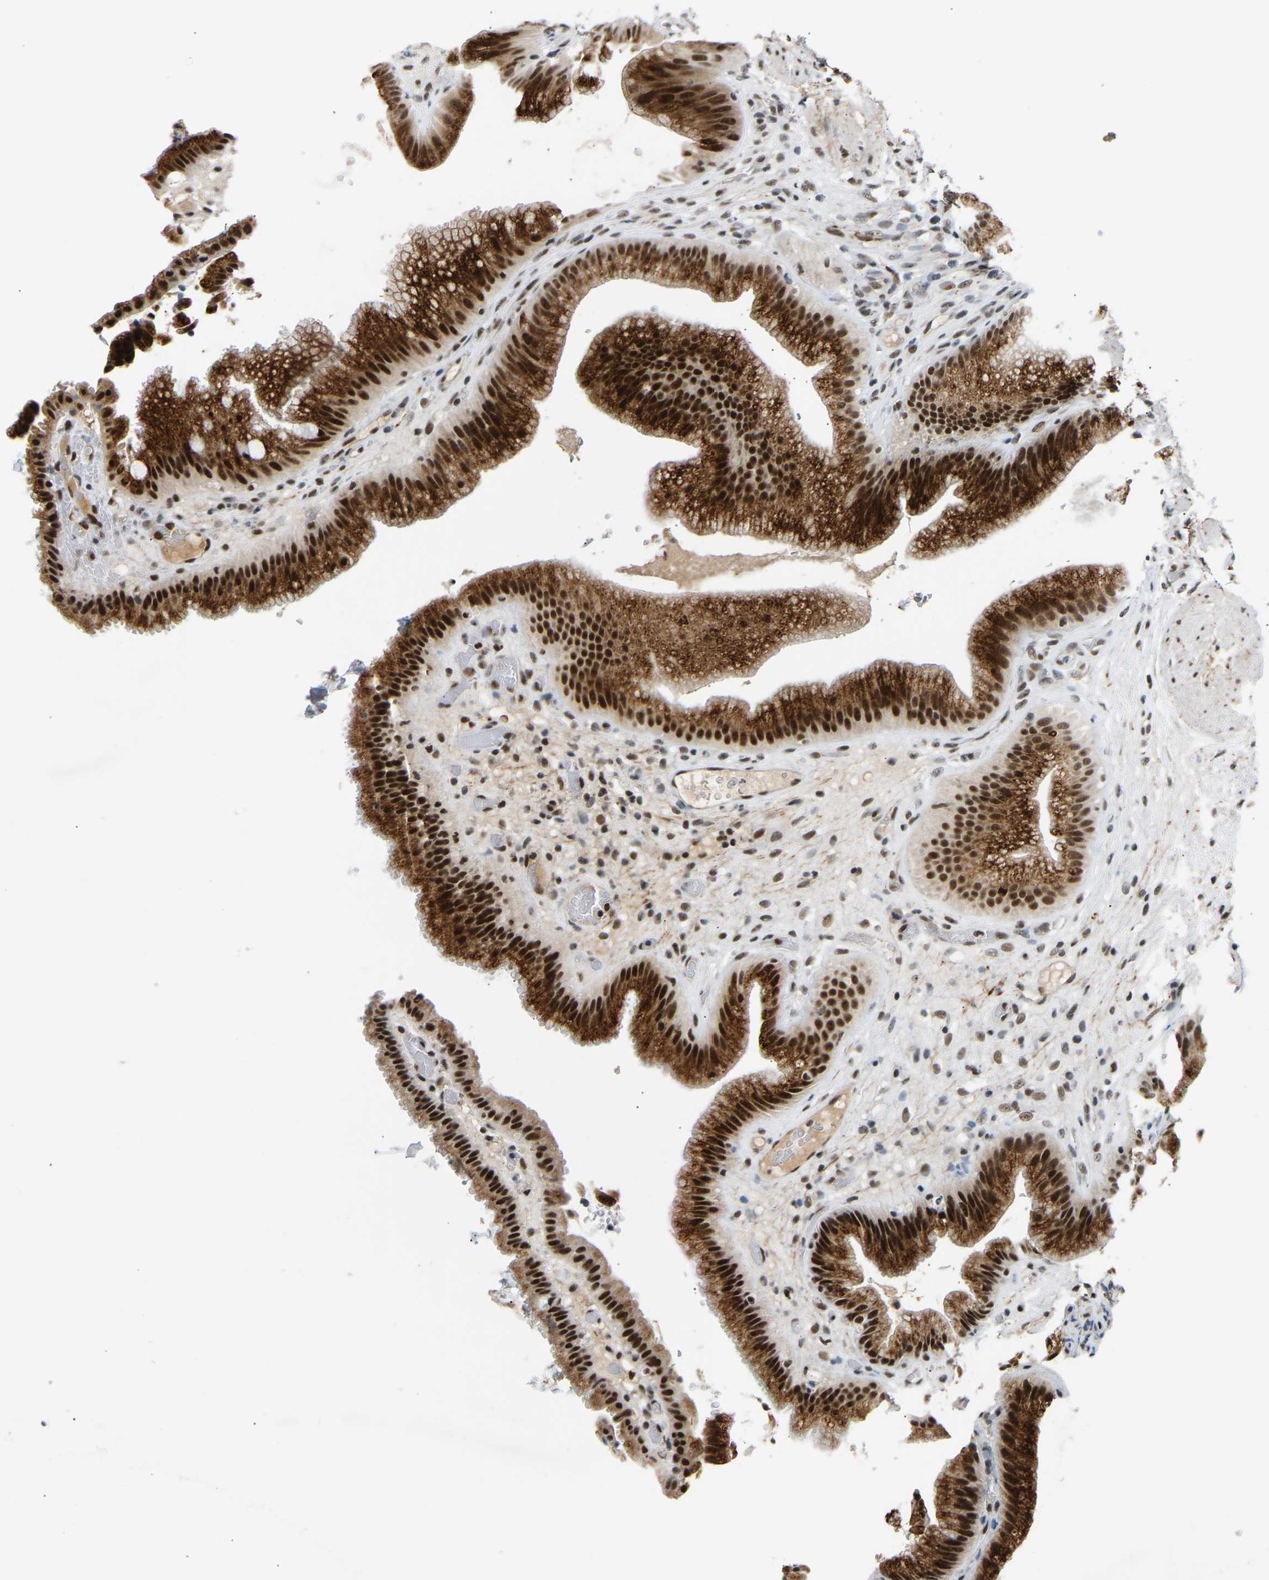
{"staining": {"intensity": "strong", "quantity": ">75%", "location": "cytoplasmic/membranous,nuclear"}, "tissue": "gallbladder", "cell_type": "Glandular cells", "image_type": "normal", "snomed": [{"axis": "morphology", "description": "Normal tissue, NOS"}, {"axis": "topography", "description": "Gallbladder"}], "caption": "The immunohistochemical stain labels strong cytoplasmic/membranous,nuclear positivity in glandular cells of unremarkable gallbladder. The staining was performed using DAB (3,3'-diaminobenzidine), with brown indicating positive protein expression. Nuclei are stained blue with hematoxylin.", "gene": "RBM15", "patient": {"sex": "male", "age": 49}}